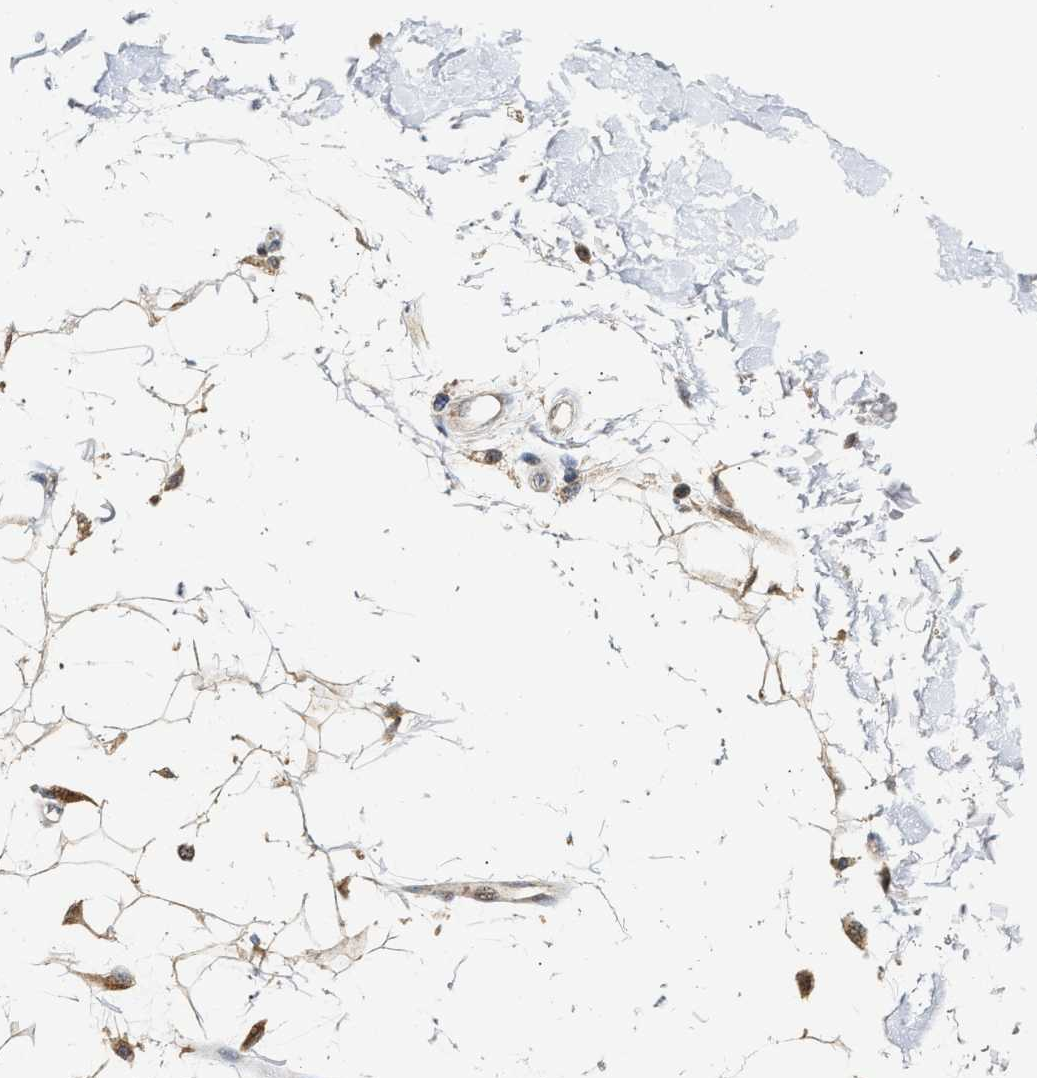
{"staining": {"intensity": "moderate", "quantity": ">75%", "location": "cytoplasmic/membranous"}, "tissue": "adipose tissue", "cell_type": "Adipocytes", "image_type": "normal", "snomed": [{"axis": "morphology", "description": "Squamous cell carcinoma, NOS"}, {"axis": "topography", "description": "Skin"}], "caption": "Approximately >75% of adipocytes in benign adipose tissue reveal moderate cytoplasmic/membranous protein expression as visualized by brown immunohistochemical staining.", "gene": "EXTL2", "patient": {"sex": "male", "age": 83}}